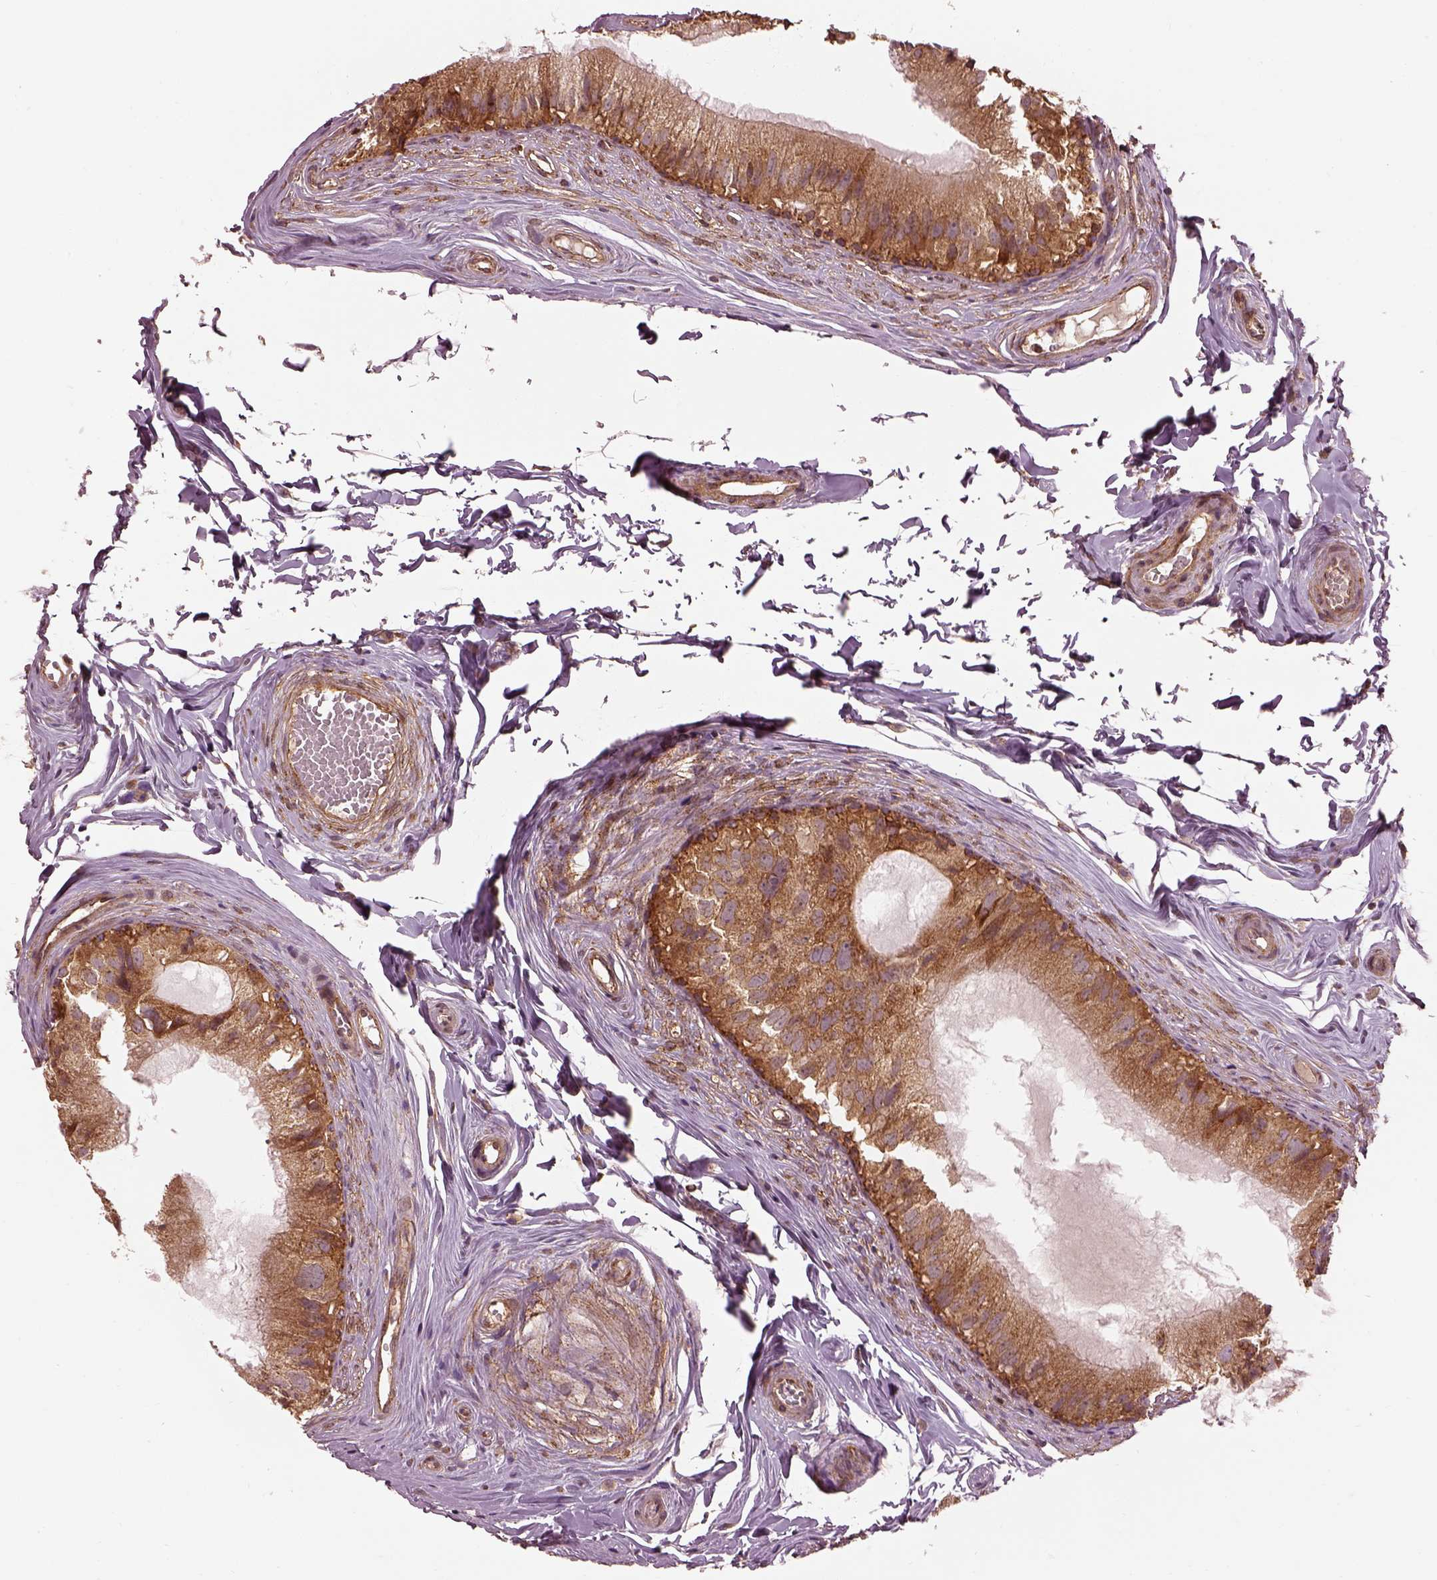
{"staining": {"intensity": "moderate", "quantity": ">75%", "location": "cytoplasmic/membranous"}, "tissue": "epididymis", "cell_type": "Glandular cells", "image_type": "normal", "snomed": [{"axis": "morphology", "description": "Normal tissue, NOS"}, {"axis": "topography", "description": "Epididymis"}], "caption": "A medium amount of moderate cytoplasmic/membranous expression is present in approximately >75% of glandular cells in normal epididymis.", "gene": "LSM14A", "patient": {"sex": "male", "age": 45}}